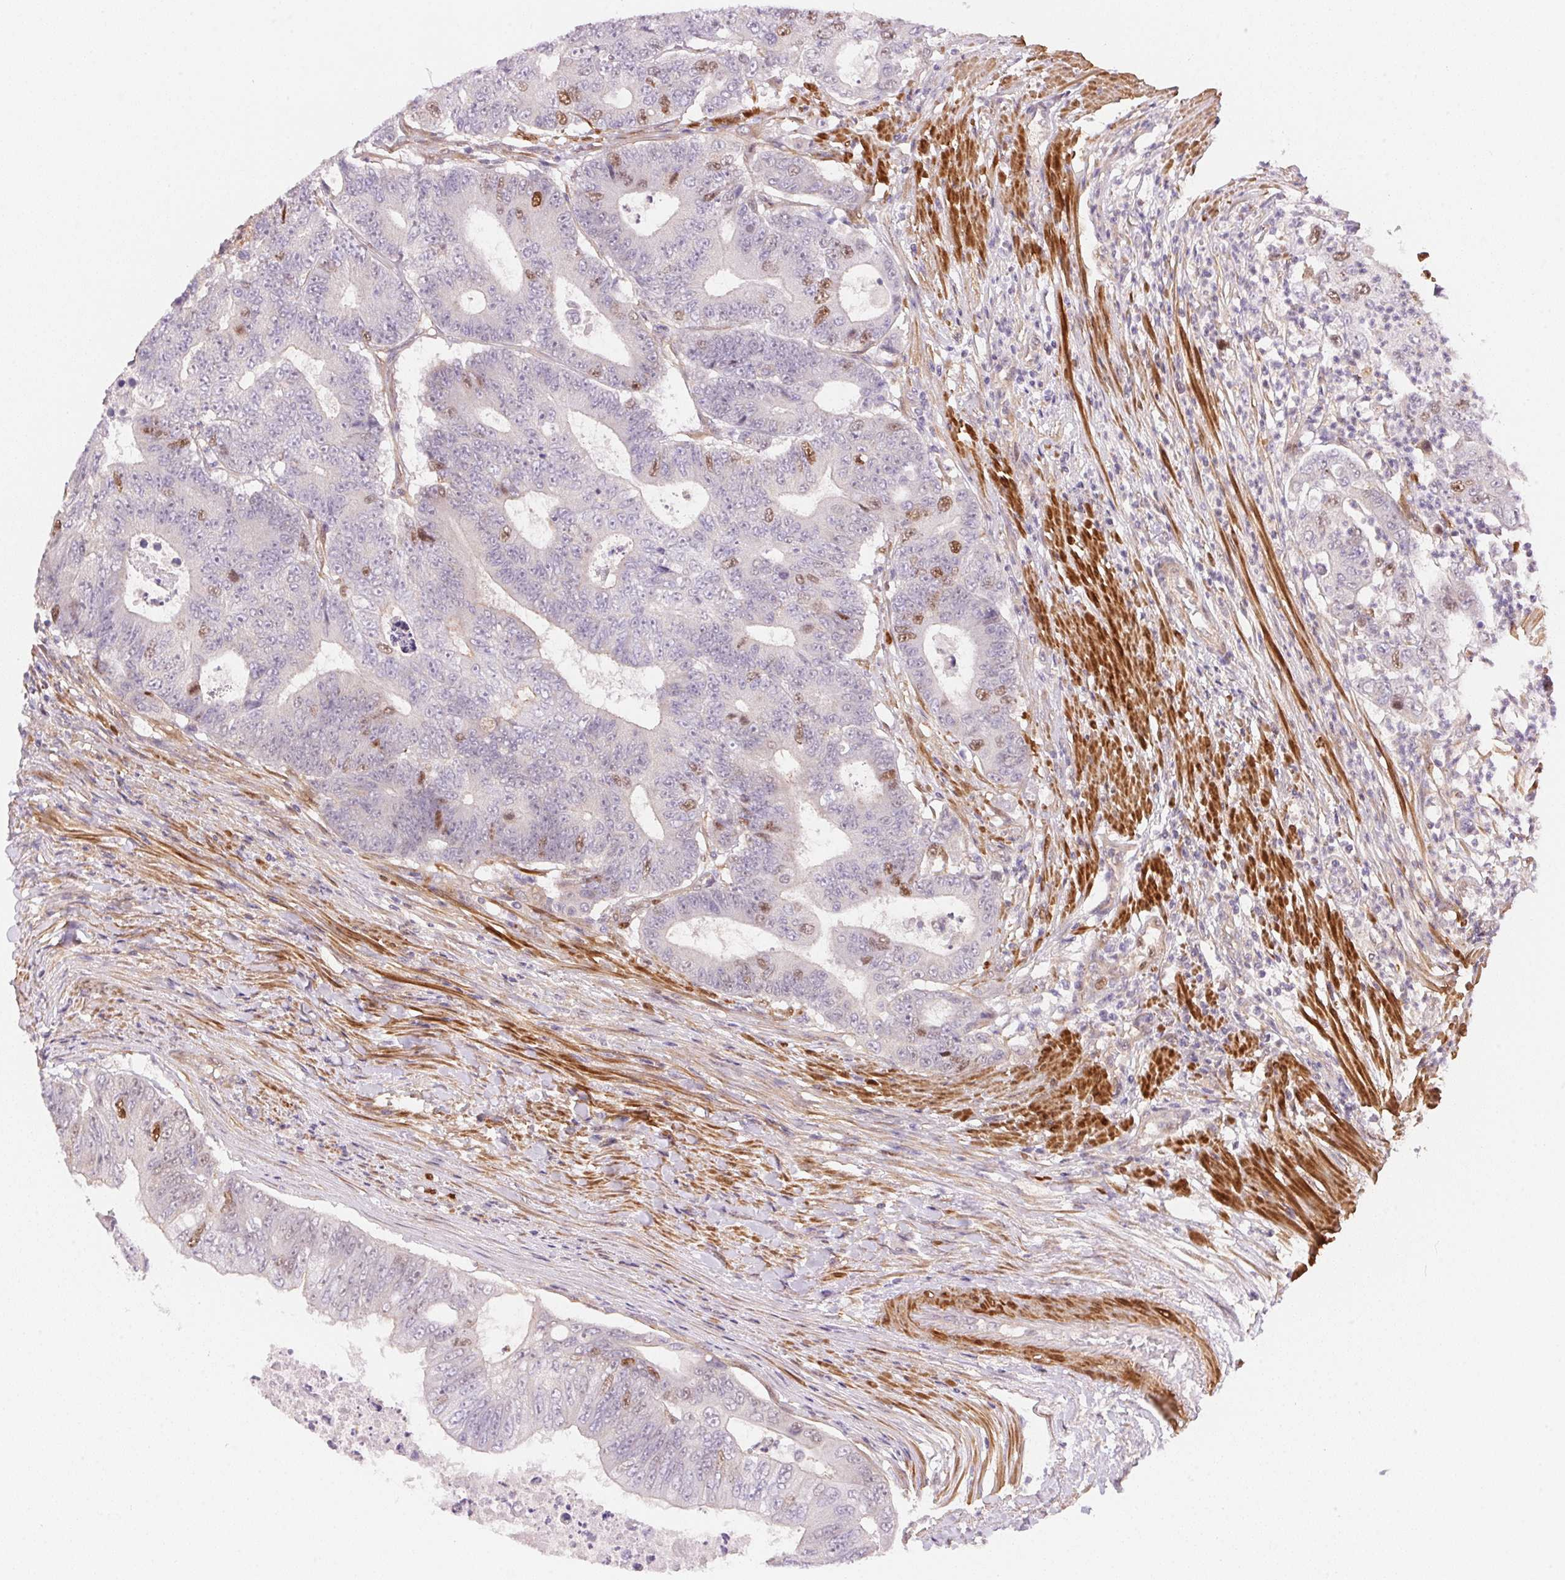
{"staining": {"intensity": "moderate", "quantity": "<25%", "location": "nuclear"}, "tissue": "colorectal cancer", "cell_type": "Tumor cells", "image_type": "cancer", "snomed": [{"axis": "morphology", "description": "Adenocarcinoma, NOS"}, {"axis": "topography", "description": "Colon"}], "caption": "Adenocarcinoma (colorectal) tissue demonstrates moderate nuclear expression in approximately <25% of tumor cells, visualized by immunohistochemistry. Immunohistochemistry stains the protein of interest in brown and the nuclei are stained blue.", "gene": "SMTN", "patient": {"sex": "female", "age": 48}}